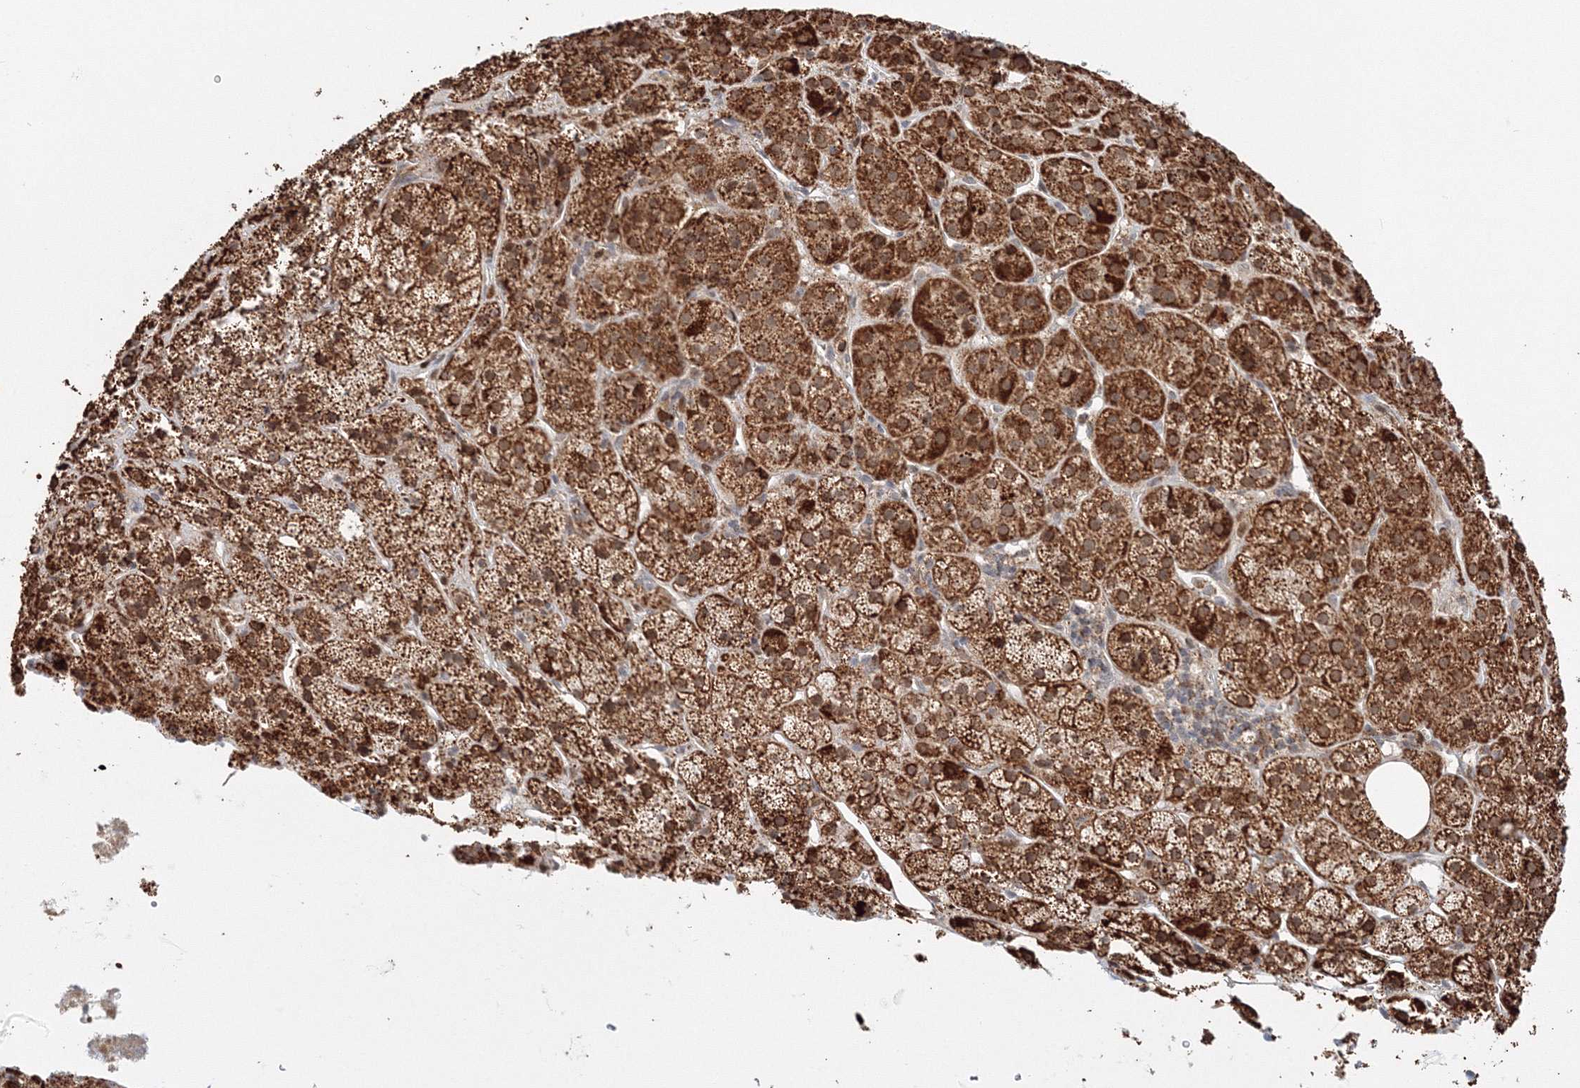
{"staining": {"intensity": "strong", "quantity": ">75%", "location": "cytoplasmic/membranous"}, "tissue": "adrenal gland", "cell_type": "Glandular cells", "image_type": "normal", "snomed": [{"axis": "morphology", "description": "Normal tissue, NOS"}, {"axis": "topography", "description": "Adrenal gland"}], "caption": "IHC staining of benign adrenal gland, which reveals high levels of strong cytoplasmic/membranous positivity in about >75% of glandular cells indicating strong cytoplasmic/membranous protein staining. The staining was performed using DAB (3,3'-diaminobenzidine) (brown) for protein detection and nuclei were counterstained in hematoxylin (blue).", "gene": "PSMD6", "patient": {"sex": "female", "age": 57}}